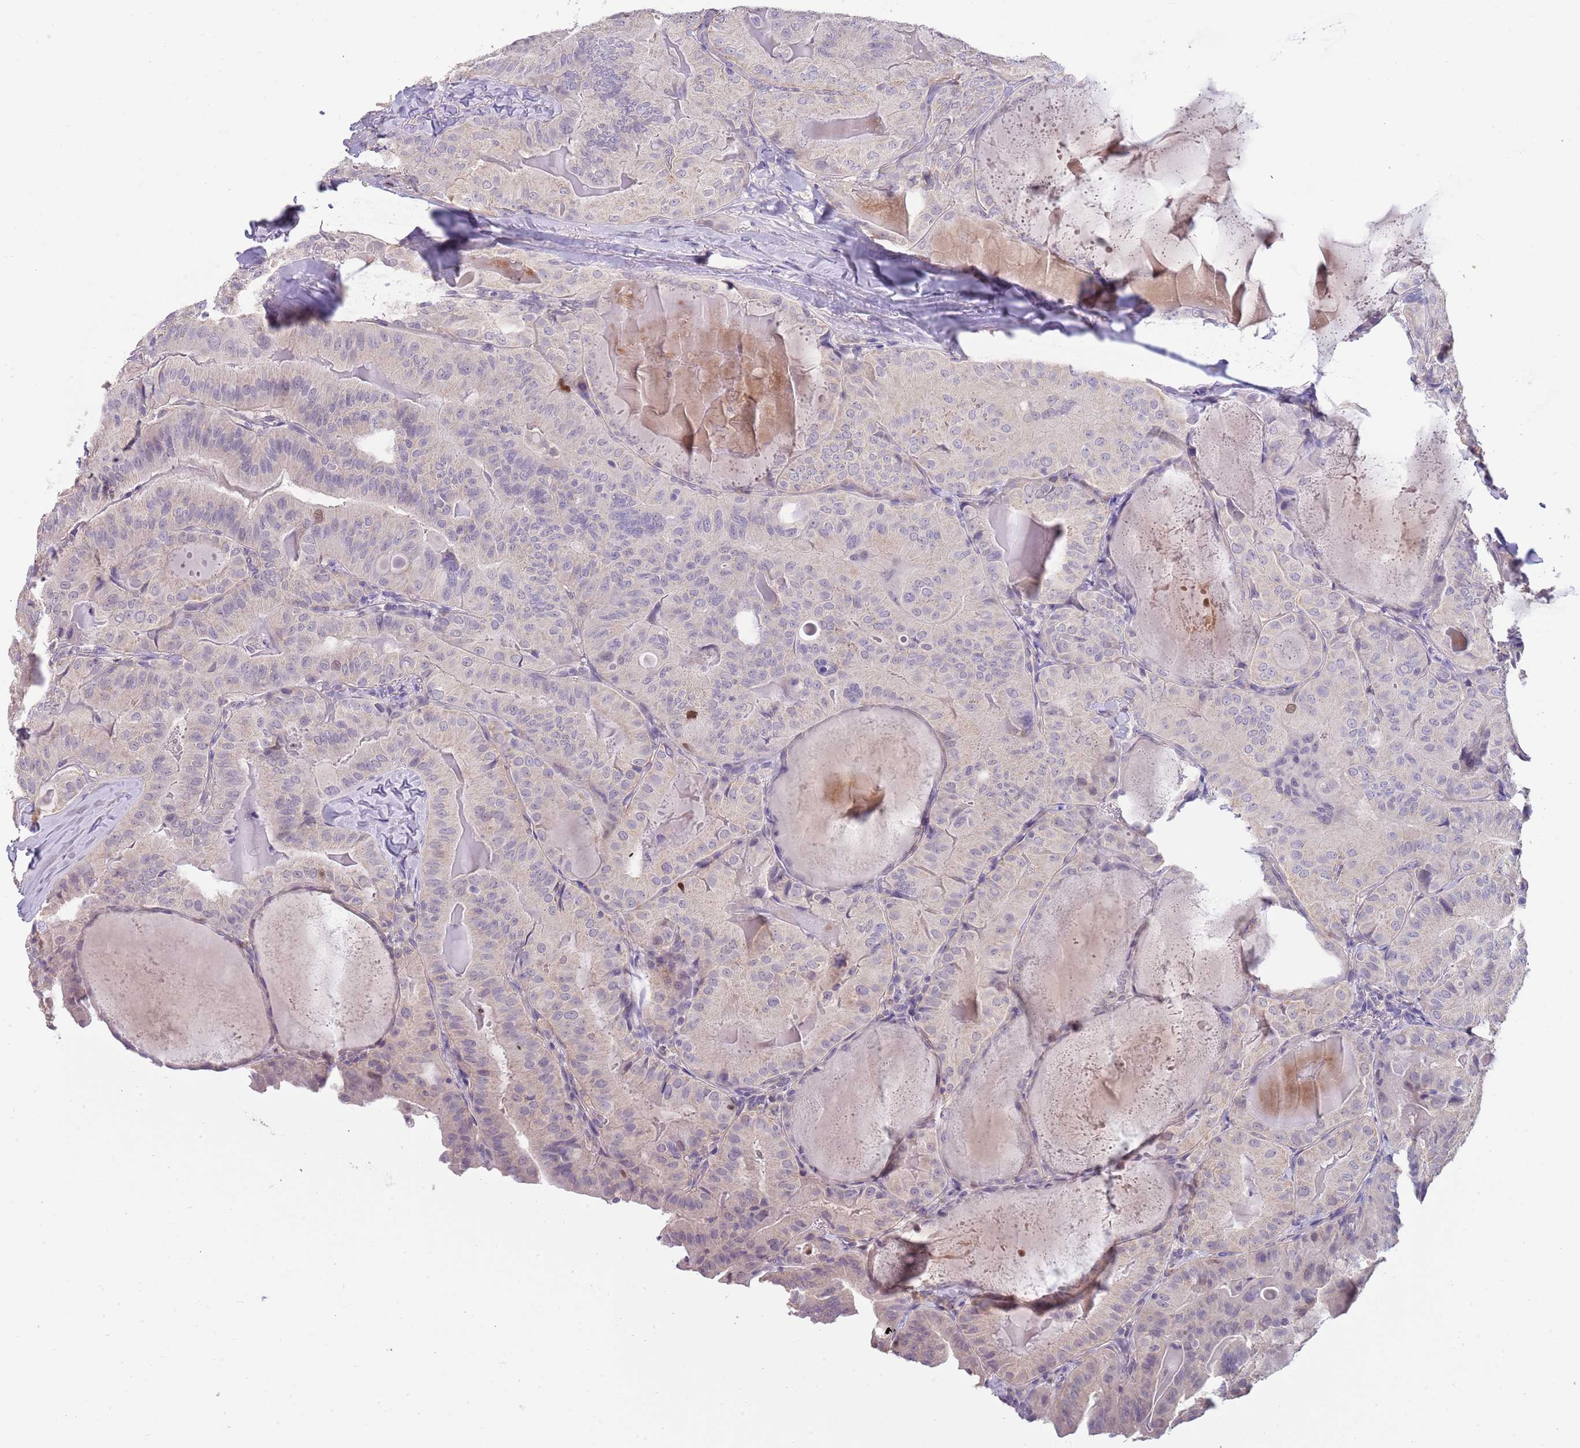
{"staining": {"intensity": "negative", "quantity": "none", "location": "none"}, "tissue": "thyroid cancer", "cell_type": "Tumor cells", "image_type": "cancer", "snomed": [{"axis": "morphology", "description": "Papillary adenocarcinoma, NOS"}, {"axis": "topography", "description": "Thyroid gland"}], "caption": "Immunohistochemical staining of thyroid papillary adenocarcinoma exhibits no significant positivity in tumor cells.", "gene": "PIMREG", "patient": {"sex": "female", "age": 68}}